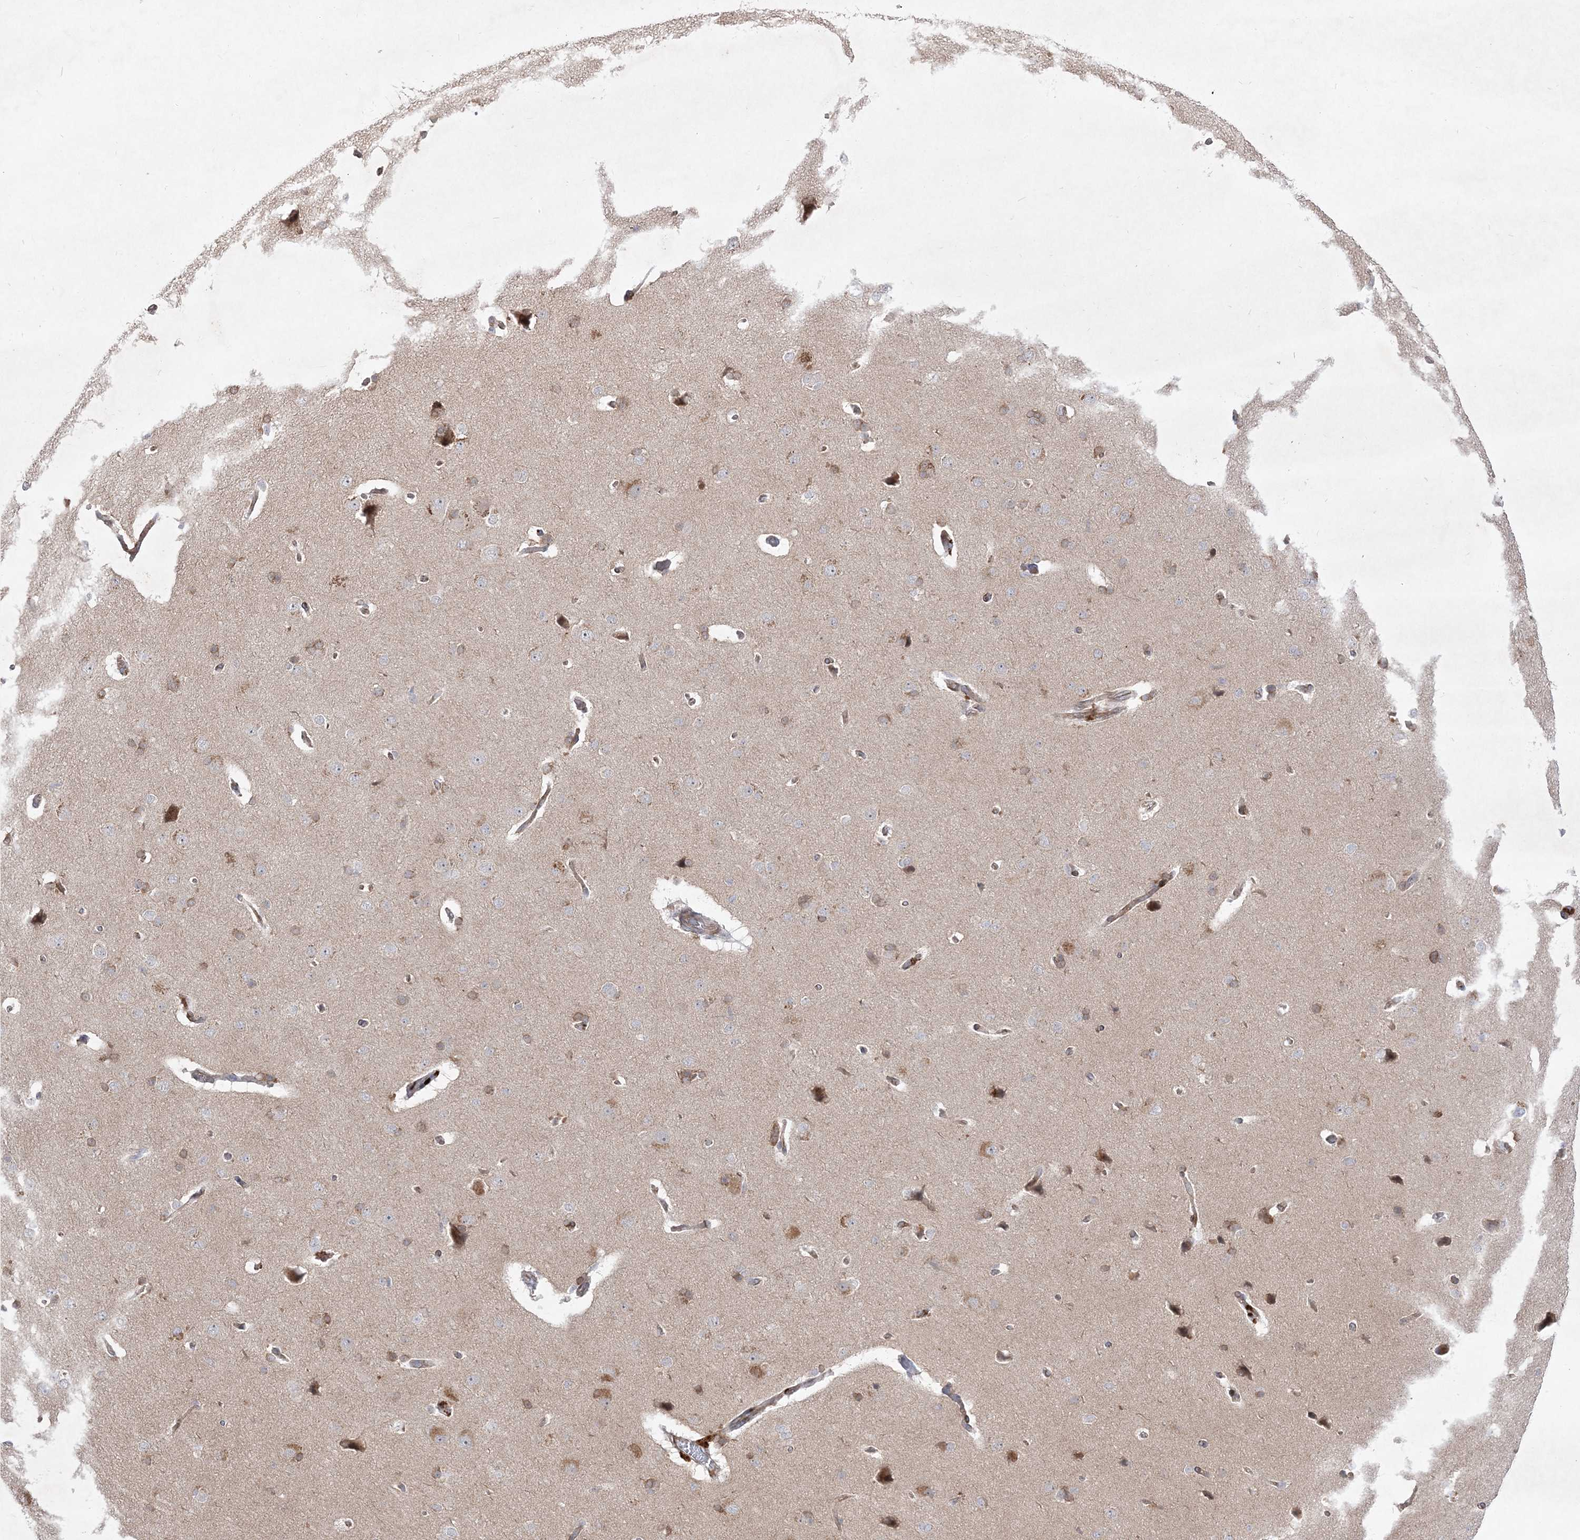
{"staining": {"intensity": "weak", "quantity": "<25%", "location": "cytoplasmic/membranous"}, "tissue": "cerebral cortex", "cell_type": "Endothelial cells", "image_type": "normal", "snomed": [{"axis": "morphology", "description": "Normal tissue, NOS"}, {"axis": "topography", "description": "Cerebral cortex"}], "caption": "Immunohistochemistry histopathology image of normal cerebral cortex stained for a protein (brown), which reveals no staining in endothelial cells.", "gene": "CLNK", "patient": {"sex": "male", "age": 62}}